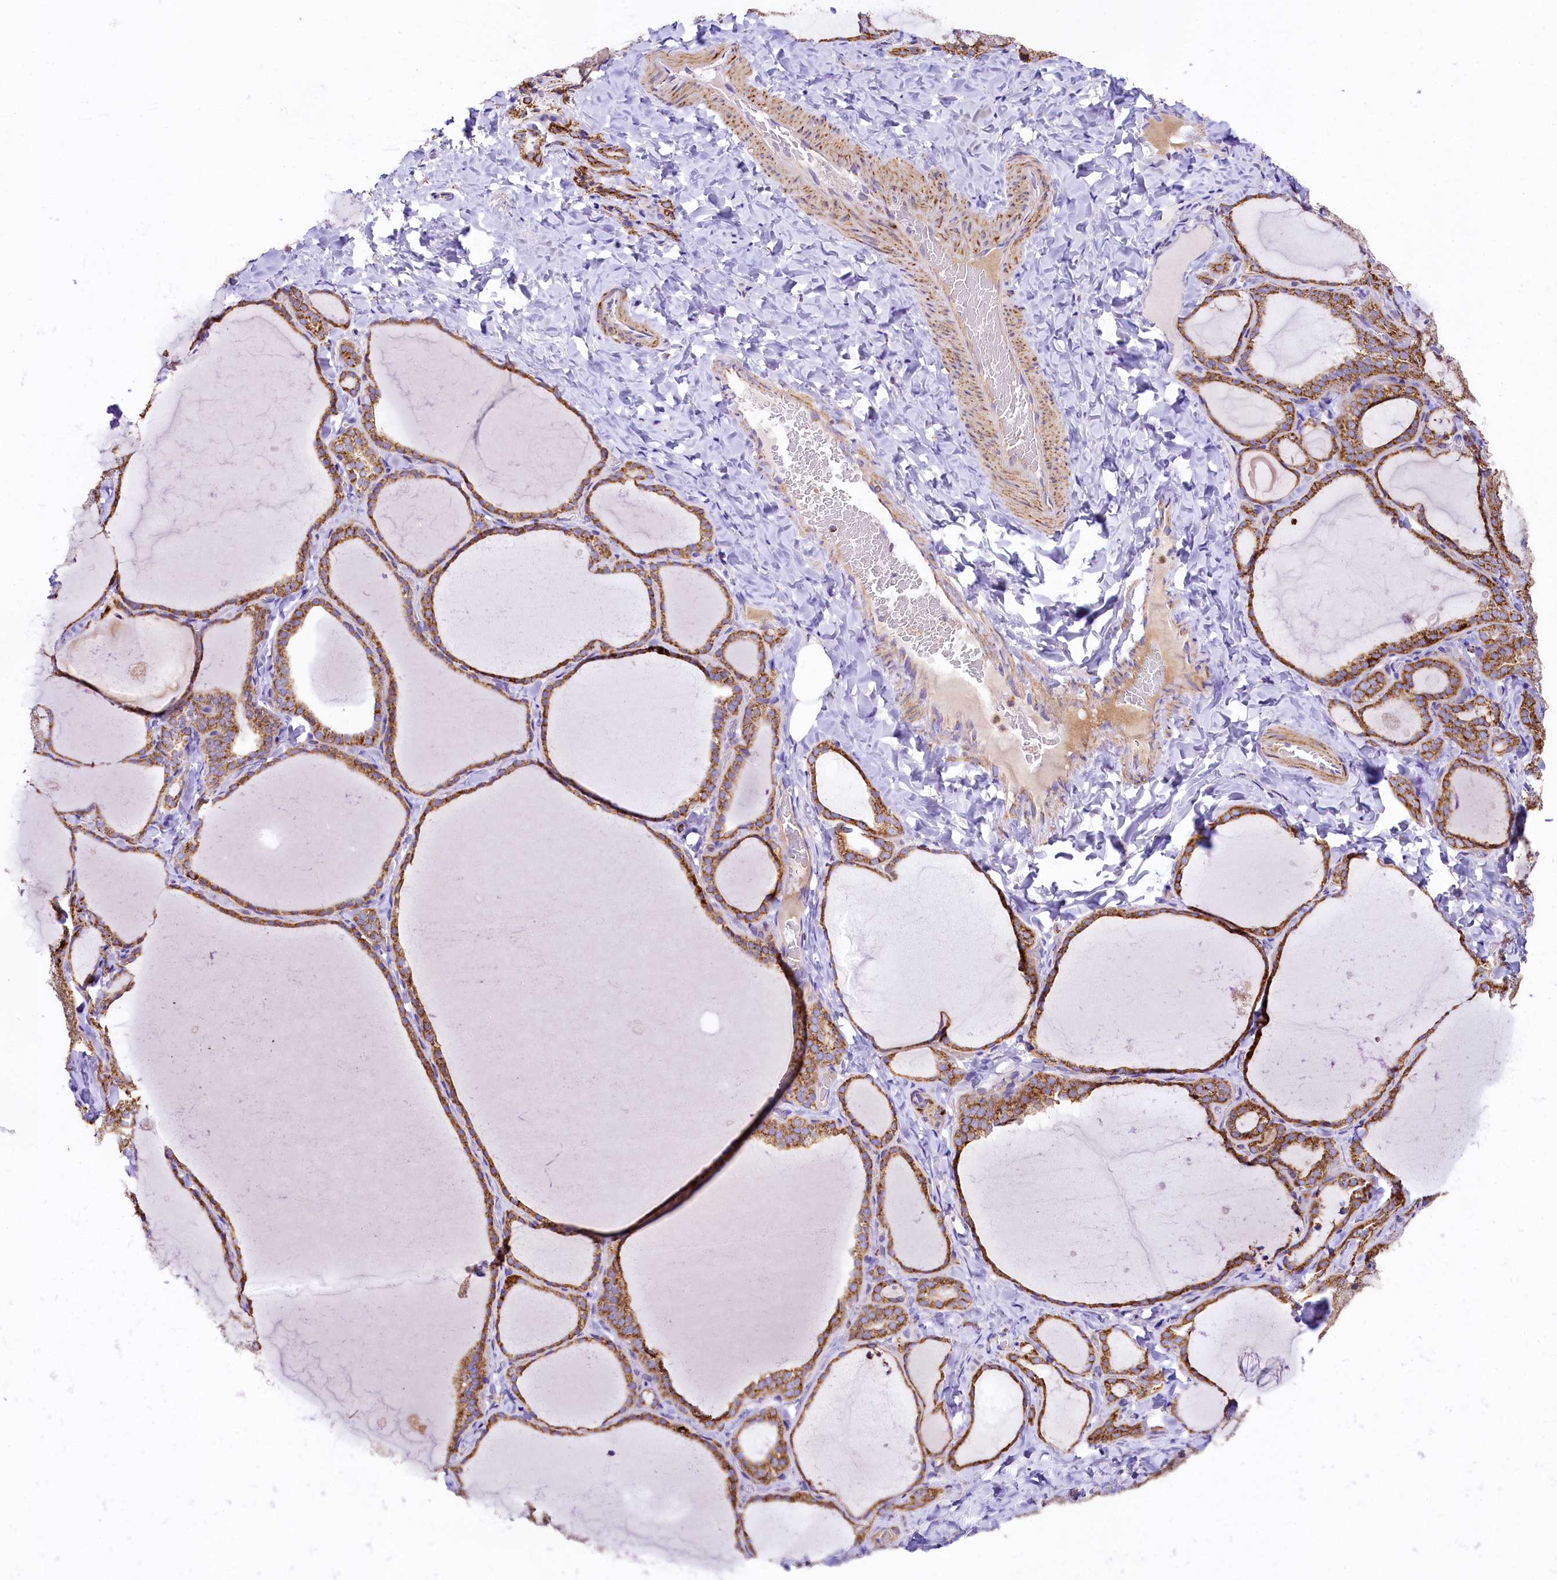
{"staining": {"intensity": "moderate", "quantity": ">75%", "location": "cytoplasmic/membranous"}, "tissue": "thyroid gland", "cell_type": "Glandular cells", "image_type": "normal", "snomed": [{"axis": "morphology", "description": "Normal tissue, NOS"}, {"axis": "topography", "description": "Thyroid gland"}], "caption": "The photomicrograph displays immunohistochemical staining of normal thyroid gland. There is moderate cytoplasmic/membranous staining is seen in approximately >75% of glandular cells. (DAB IHC, brown staining for protein, blue staining for nuclei).", "gene": "CLYBL", "patient": {"sex": "female", "age": 22}}